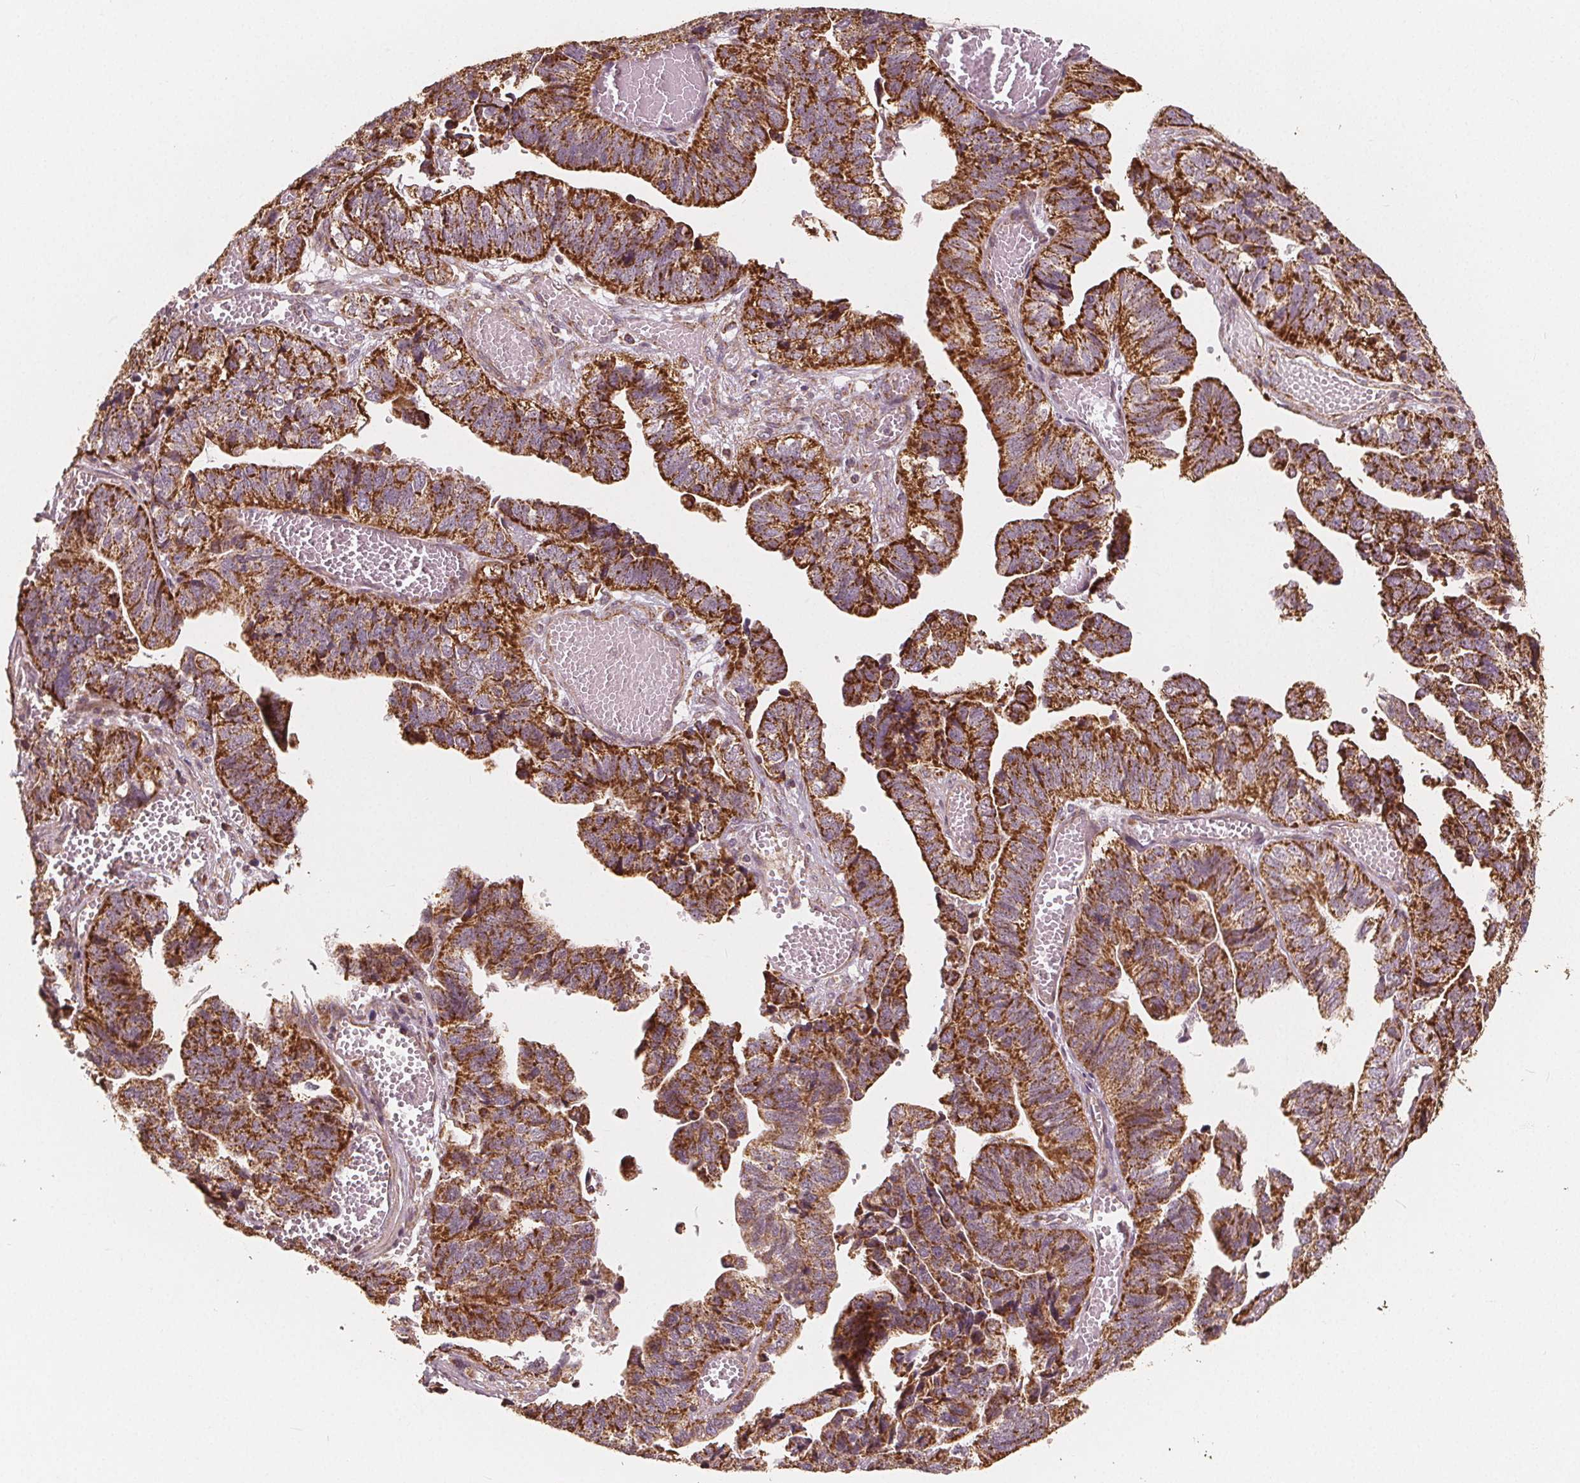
{"staining": {"intensity": "strong", "quantity": ">75%", "location": "cytoplasmic/membranous"}, "tissue": "stomach cancer", "cell_type": "Tumor cells", "image_type": "cancer", "snomed": [{"axis": "morphology", "description": "Adenocarcinoma, NOS"}, {"axis": "topography", "description": "Stomach, upper"}], "caption": "Tumor cells exhibit strong cytoplasmic/membranous staining in about >75% of cells in stomach cancer.", "gene": "PEX26", "patient": {"sex": "female", "age": 67}}